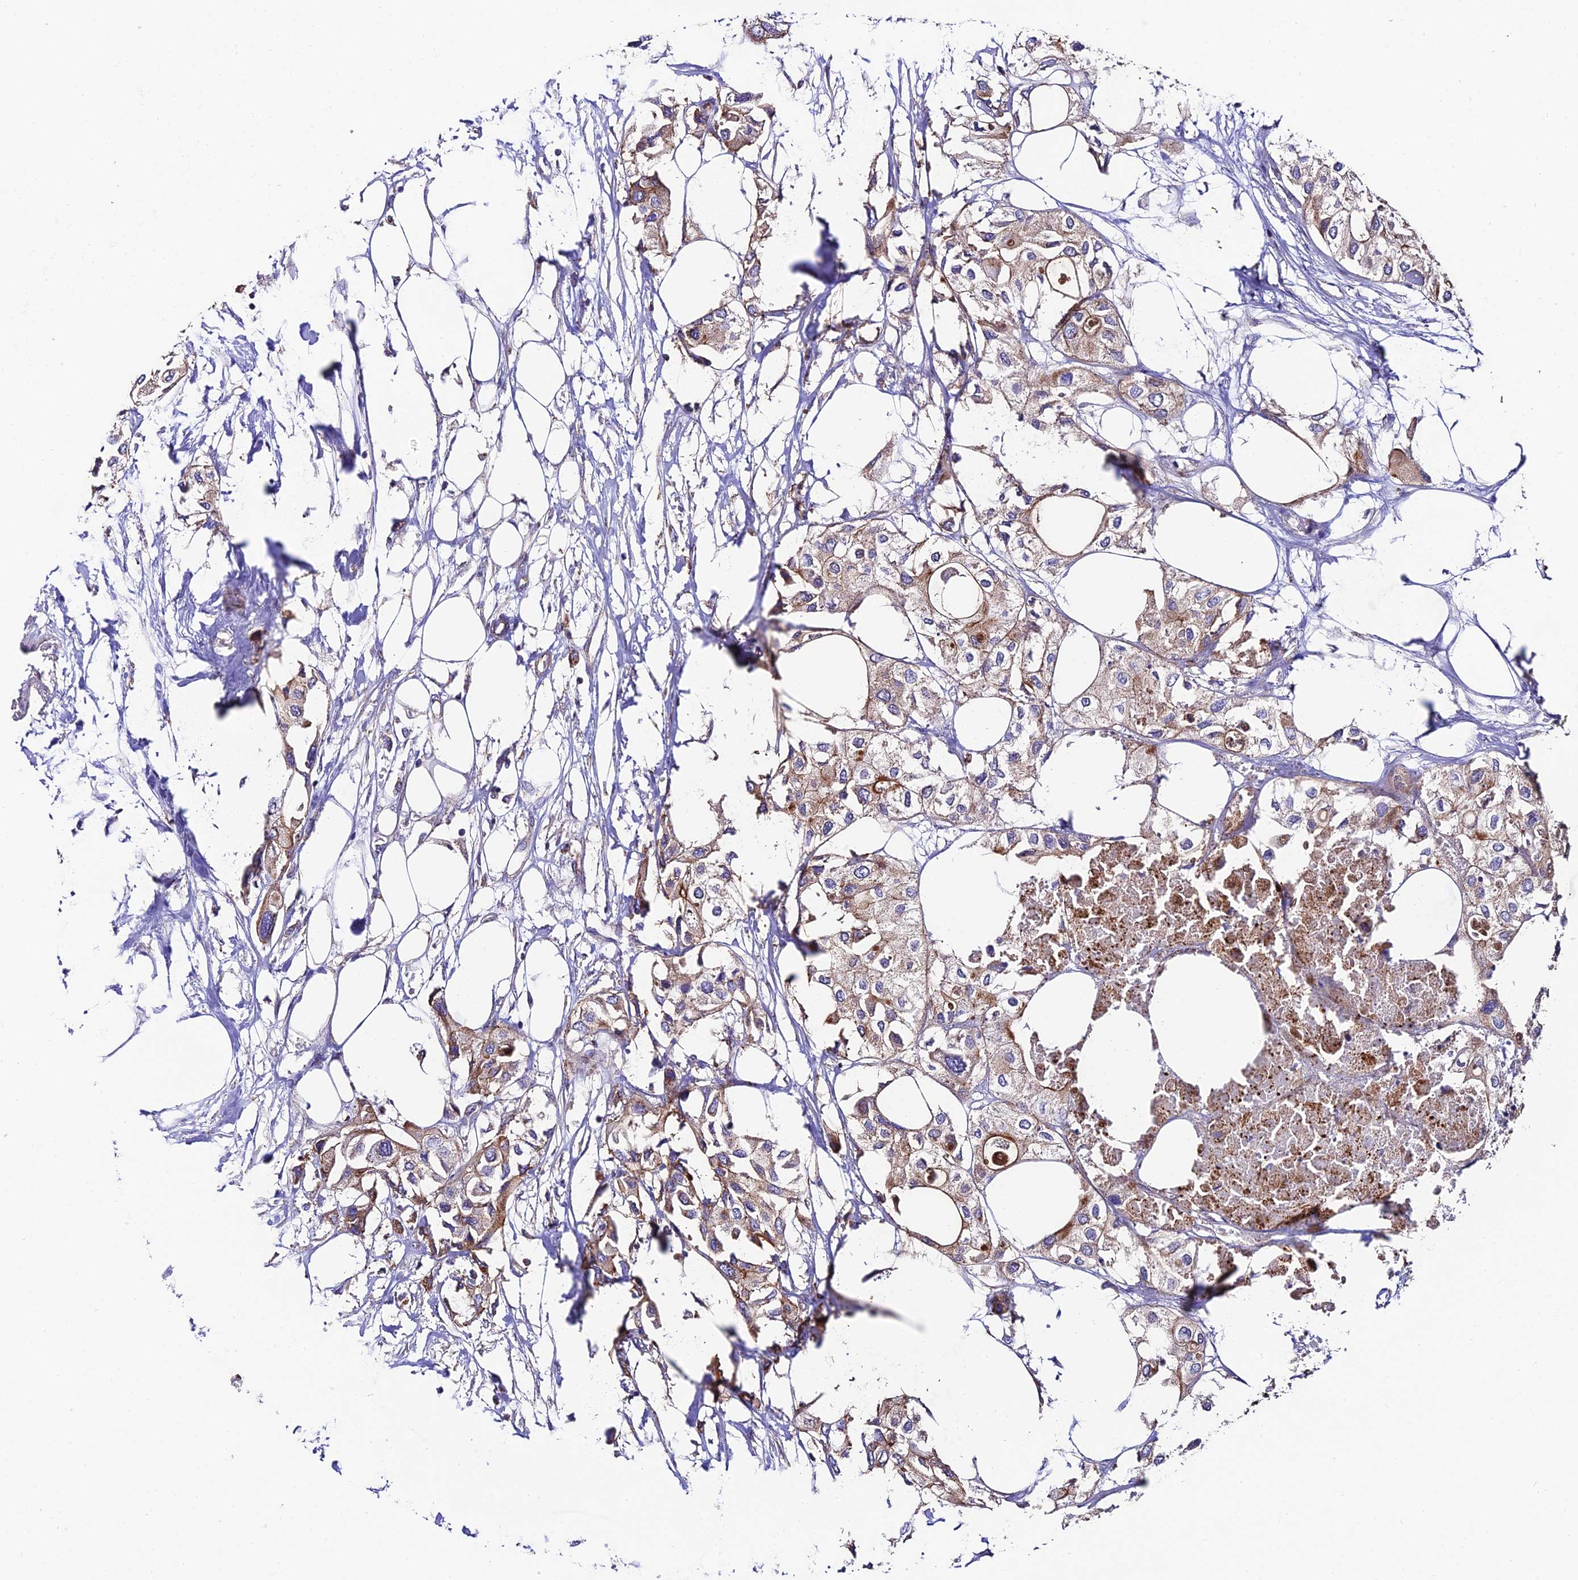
{"staining": {"intensity": "moderate", "quantity": ">75%", "location": "cytoplasmic/membranous"}, "tissue": "urothelial cancer", "cell_type": "Tumor cells", "image_type": "cancer", "snomed": [{"axis": "morphology", "description": "Urothelial carcinoma, High grade"}, {"axis": "topography", "description": "Urinary bladder"}], "caption": "Urothelial cancer was stained to show a protein in brown. There is medium levels of moderate cytoplasmic/membranous expression in approximately >75% of tumor cells. Using DAB (3,3'-diaminobenzidine) (brown) and hematoxylin (blue) stains, captured at high magnification using brightfield microscopy.", "gene": "QRFP", "patient": {"sex": "male", "age": 64}}